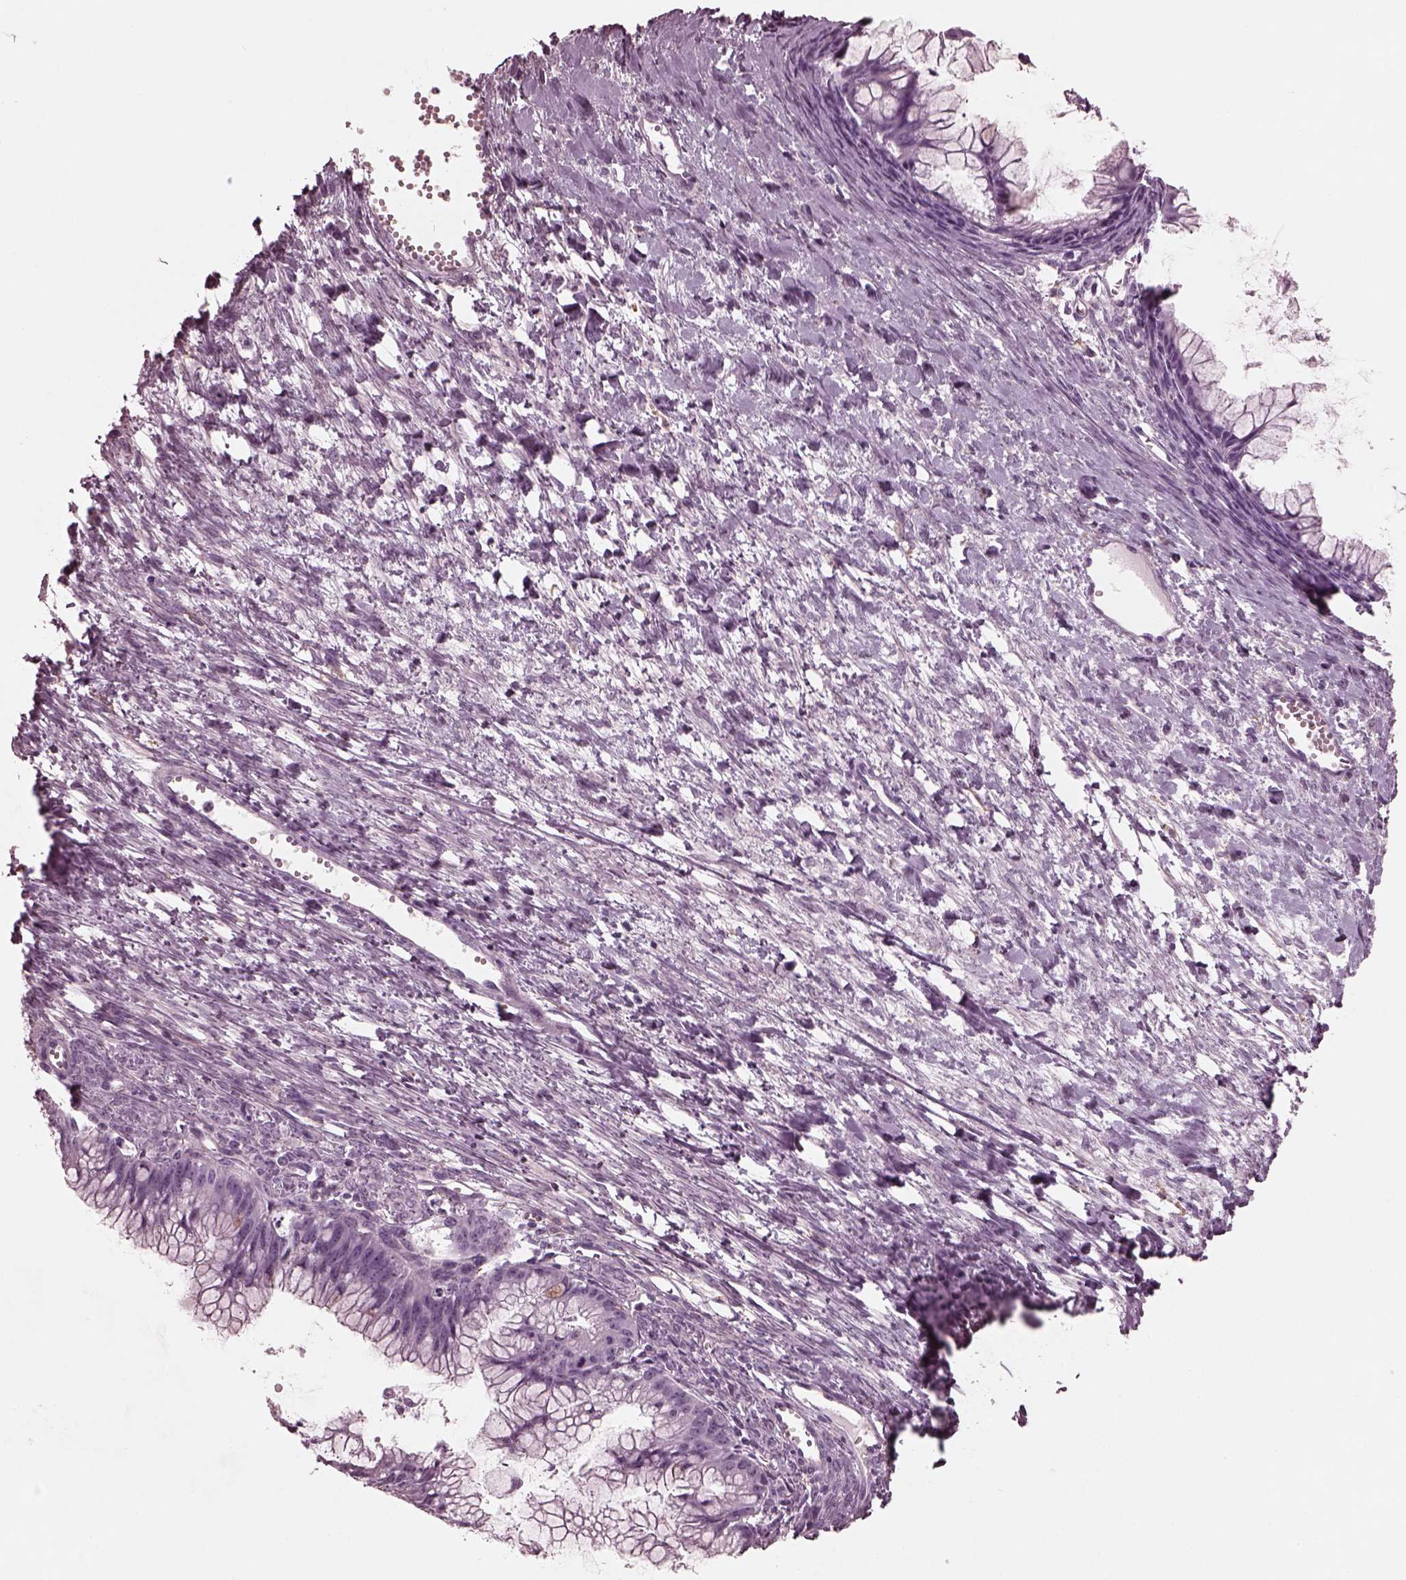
{"staining": {"intensity": "negative", "quantity": "none", "location": "none"}, "tissue": "ovarian cancer", "cell_type": "Tumor cells", "image_type": "cancer", "snomed": [{"axis": "morphology", "description": "Cystadenocarcinoma, mucinous, NOS"}, {"axis": "topography", "description": "Ovary"}], "caption": "High magnification brightfield microscopy of mucinous cystadenocarcinoma (ovarian) stained with DAB (brown) and counterstained with hematoxylin (blue): tumor cells show no significant expression. (DAB (3,3'-diaminobenzidine) IHC, high magnification).", "gene": "CGA", "patient": {"sex": "female", "age": 41}}